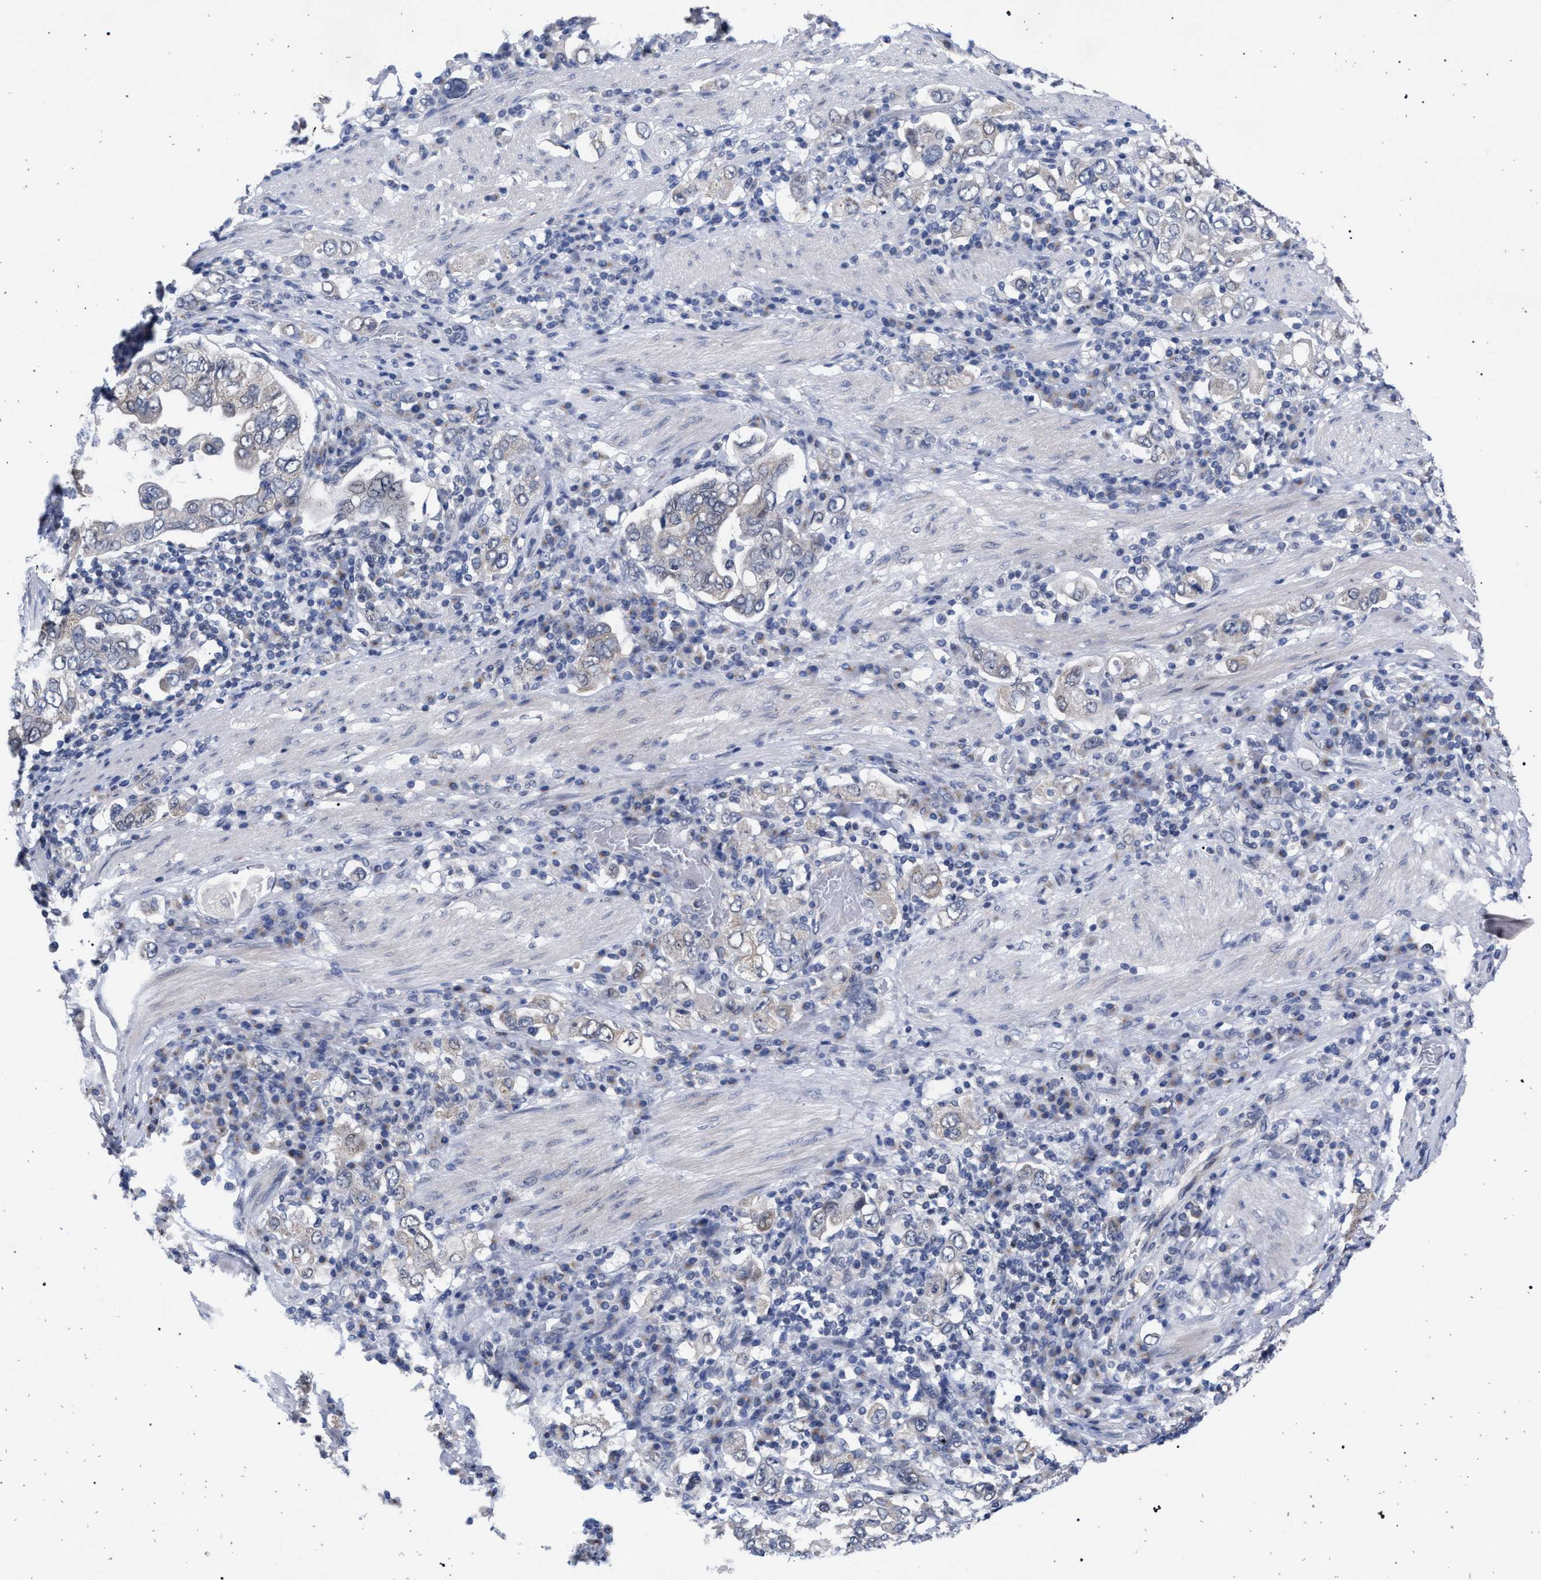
{"staining": {"intensity": "negative", "quantity": "none", "location": "none"}, "tissue": "stomach cancer", "cell_type": "Tumor cells", "image_type": "cancer", "snomed": [{"axis": "morphology", "description": "Adenocarcinoma, NOS"}, {"axis": "topography", "description": "Stomach, upper"}], "caption": "There is no significant expression in tumor cells of stomach cancer.", "gene": "GOLGA2", "patient": {"sex": "male", "age": 62}}